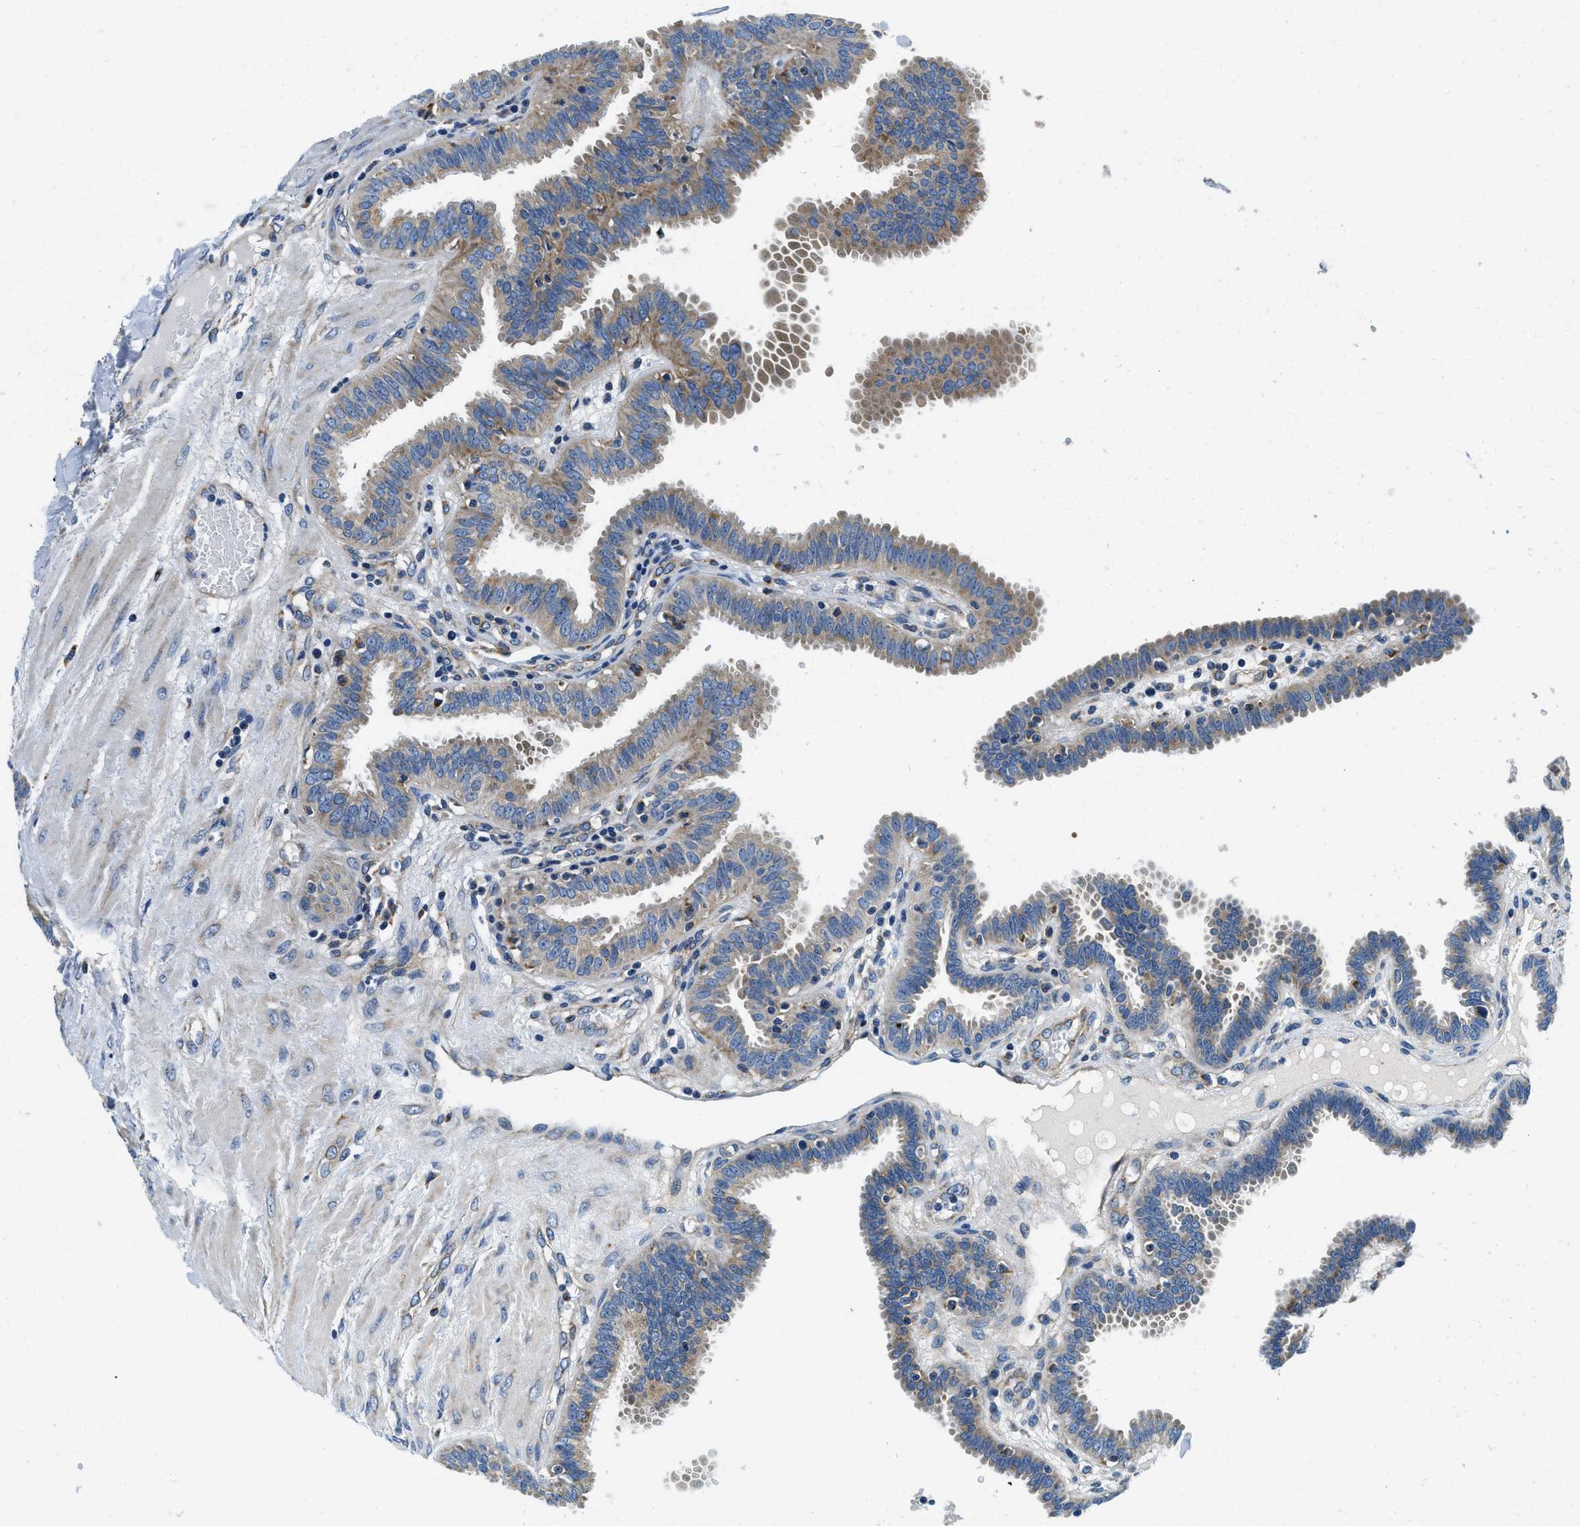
{"staining": {"intensity": "moderate", "quantity": "25%-75%", "location": "cytoplasmic/membranous"}, "tissue": "fallopian tube", "cell_type": "Glandular cells", "image_type": "normal", "snomed": [{"axis": "morphology", "description": "Normal tissue, NOS"}, {"axis": "topography", "description": "Fallopian tube"}], "caption": "This photomicrograph exhibits immunohistochemistry staining of normal human fallopian tube, with medium moderate cytoplasmic/membranous expression in approximately 25%-75% of glandular cells.", "gene": "SAMD4B", "patient": {"sex": "female", "age": 32}}